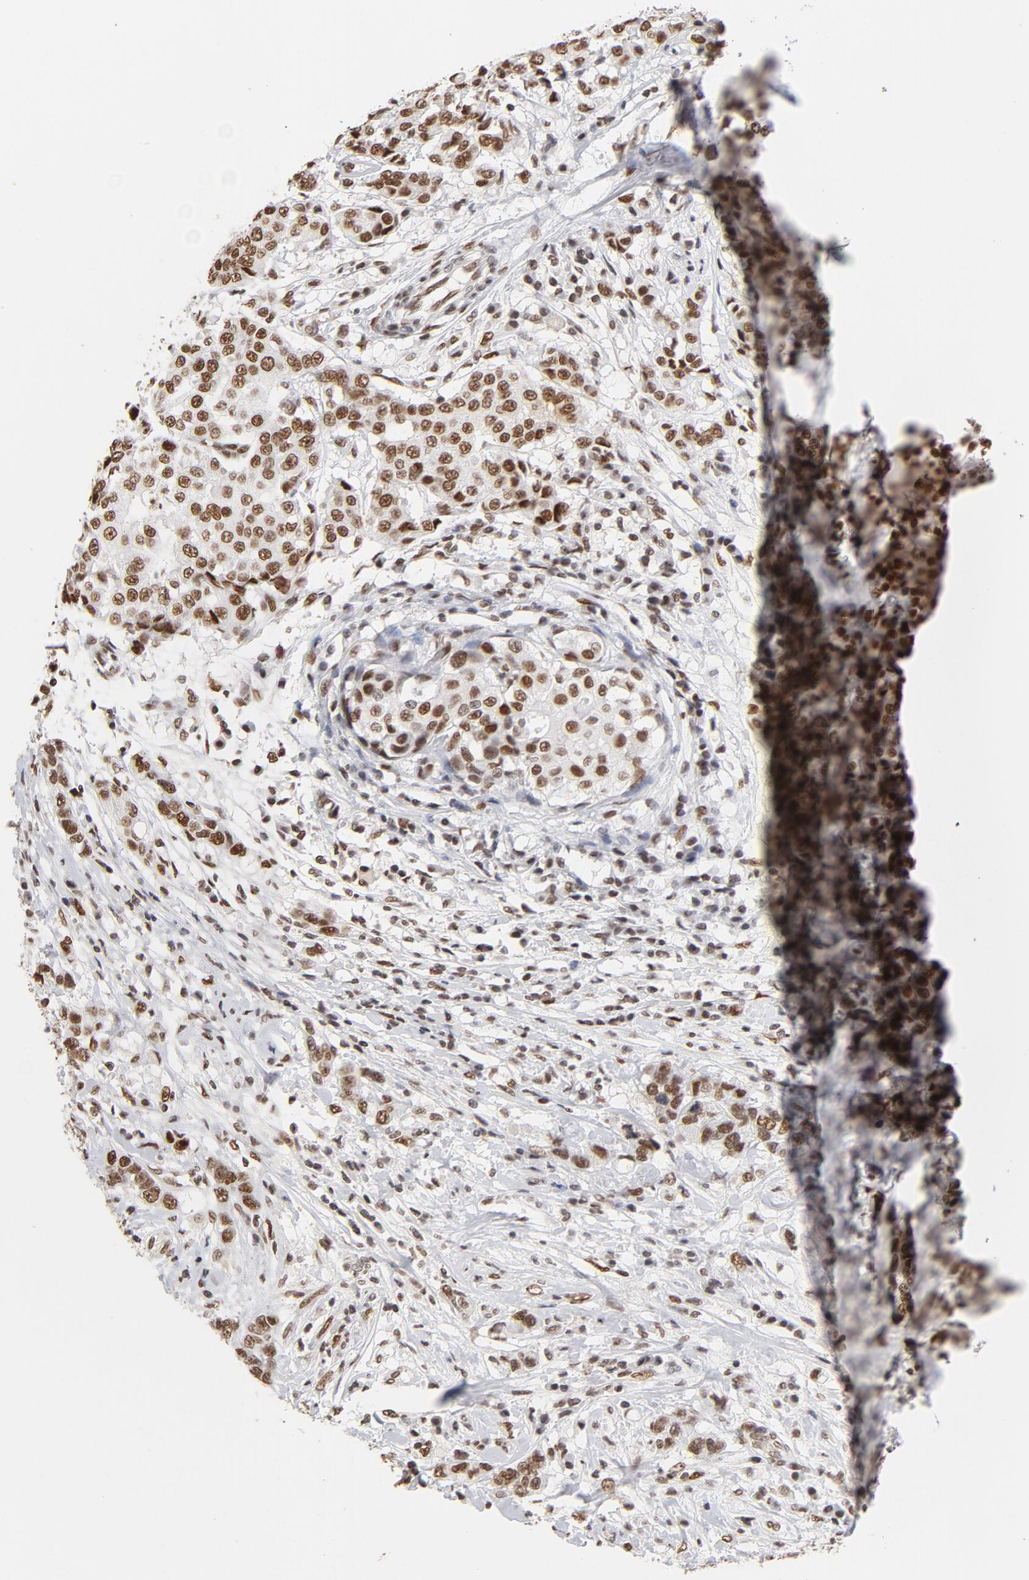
{"staining": {"intensity": "moderate", "quantity": ">75%", "location": "nuclear"}, "tissue": "breast cancer", "cell_type": "Tumor cells", "image_type": "cancer", "snomed": [{"axis": "morphology", "description": "Duct carcinoma"}, {"axis": "topography", "description": "Breast"}], "caption": "Immunohistochemical staining of intraductal carcinoma (breast) shows medium levels of moderate nuclear positivity in approximately >75% of tumor cells. The protein is stained brown, and the nuclei are stained in blue (DAB (3,3'-diaminobenzidine) IHC with brightfield microscopy, high magnification).", "gene": "TP53BP1", "patient": {"sex": "female", "age": 27}}